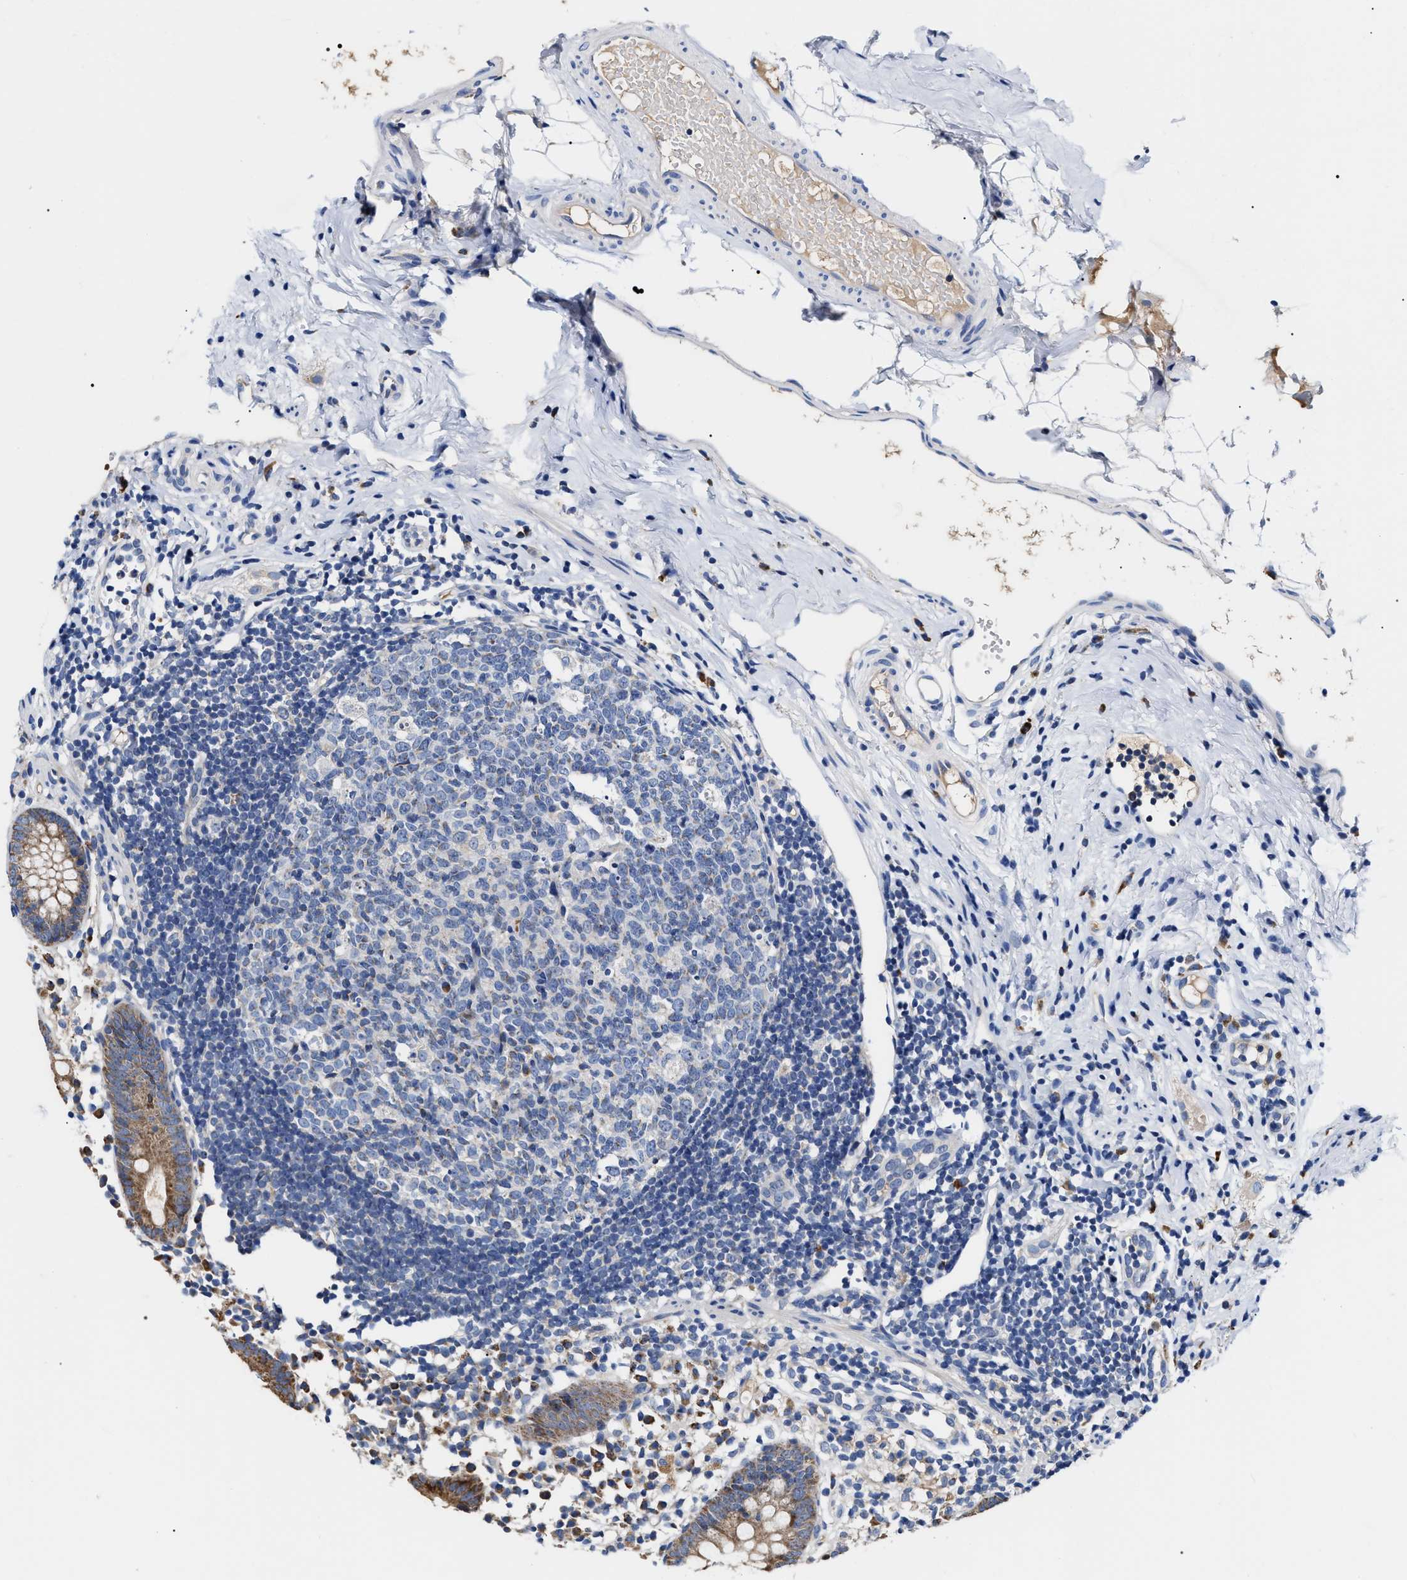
{"staining": {"intensity": "moderate", "quantity": ">75%", "location": "cytoplasmic/membranous"}, "tissue": "appendix", "cell_type": "Glandular cells", "image_type": "normal", "snomed": [{"axis": "morphology", "description": "Normal tissue, NOS"}, {"axis": "topography", "description": "Appendix"}], "caption": "Appendix stained with a brown dye shows moderate cytoplasmic/membranous positive positivity in approximately >75% of glandular cells.", "gene": "MACC1", "patient": {"sex": "female", "age": 20}}